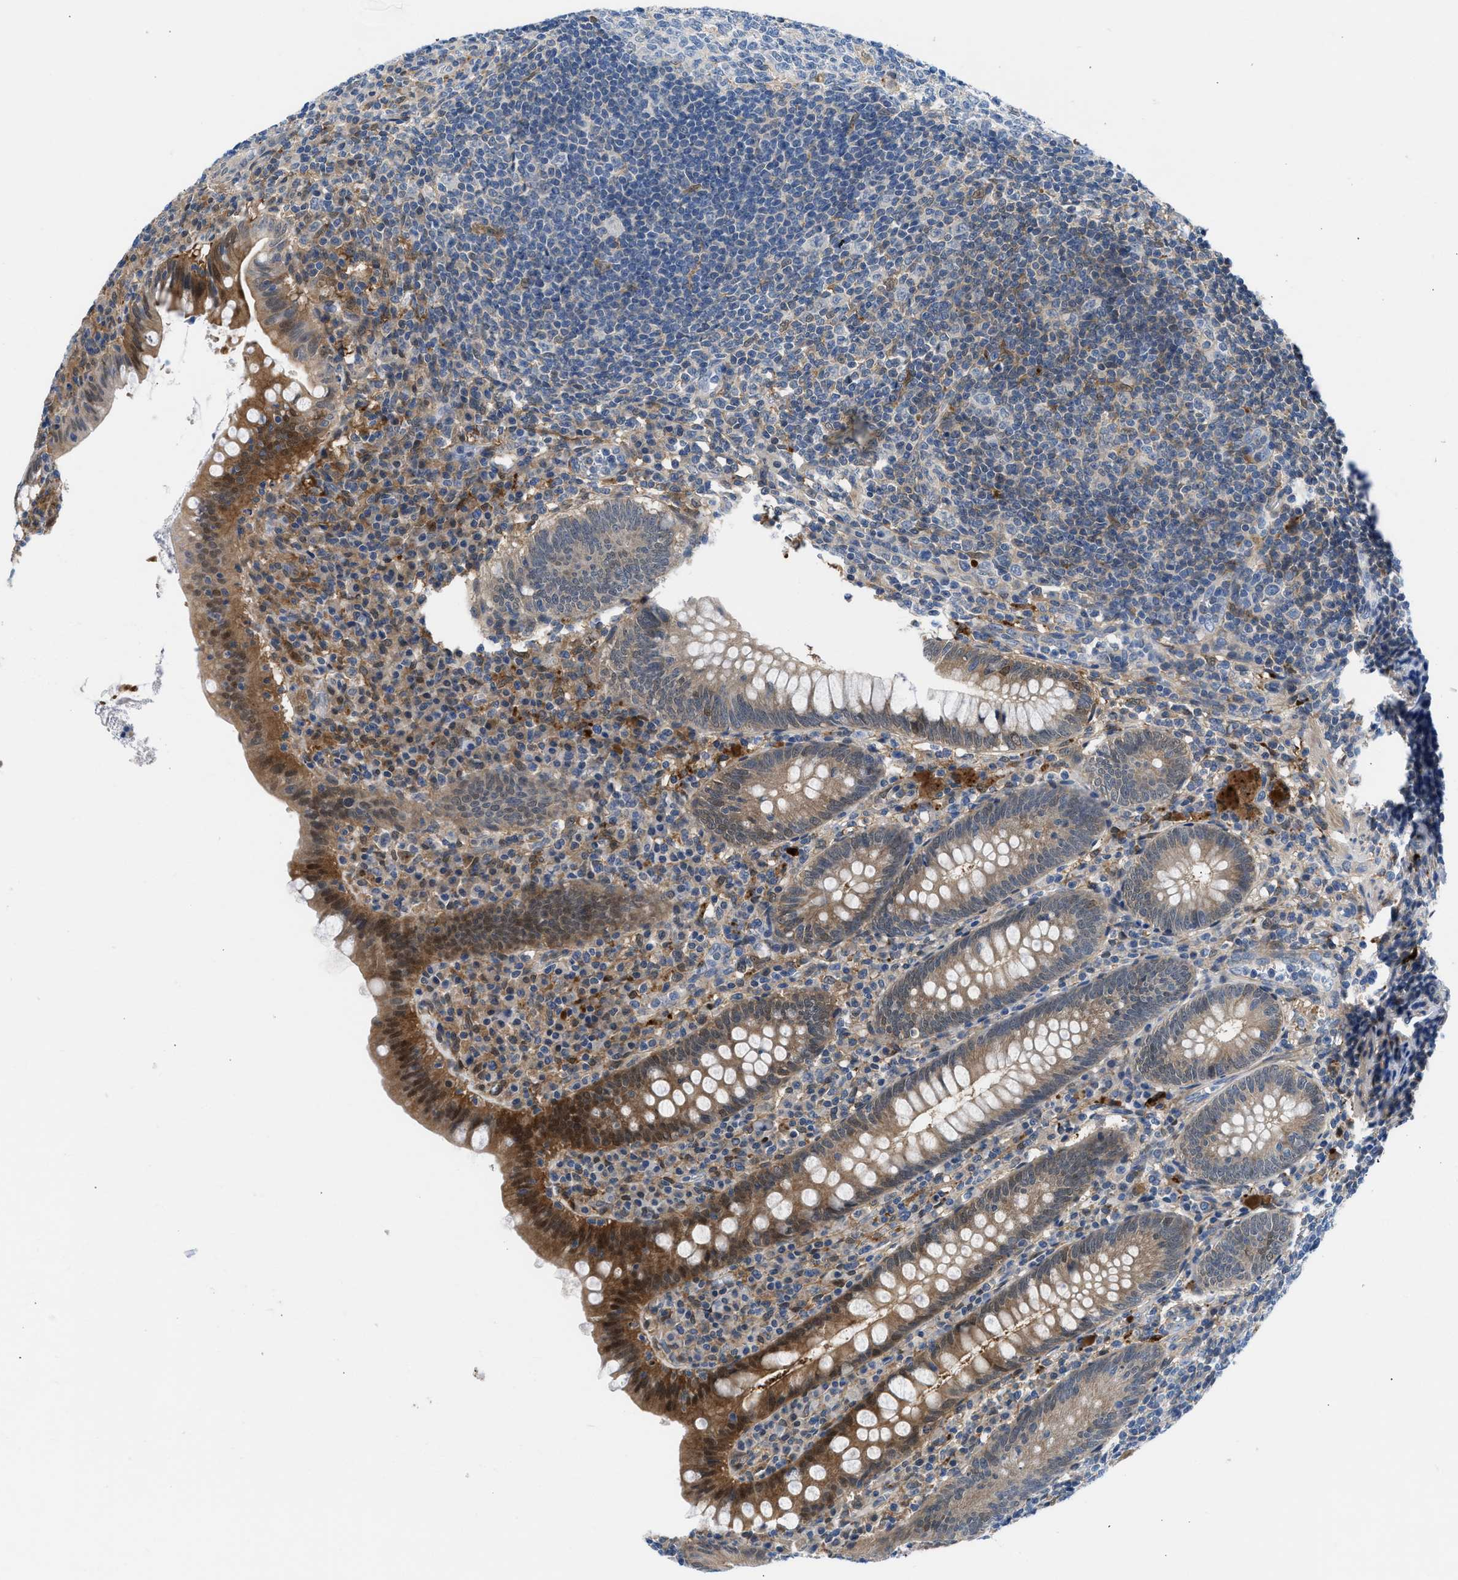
{"staining": {"intensity": "moderate", "quantity": ">75%", "location": "cytoplasmic/membranous,nuclear"}, "tissue": "appendix", "cell_type": "Glandular cells", "image_type": "normal", "snomed": [{"axis": "morphology", "description": "Normal tissue, NOS"}, {"axis": "topography", "description": "Appendix"}], "caption": "Appendix stained with immunohistochemistry (IHC) reveals moderate cytoplasmic/membranous,nuclear staining in approximately >75% of glandular cells.", "gene": "CBR1", "patient": {"sex": "male", "age": 56}}